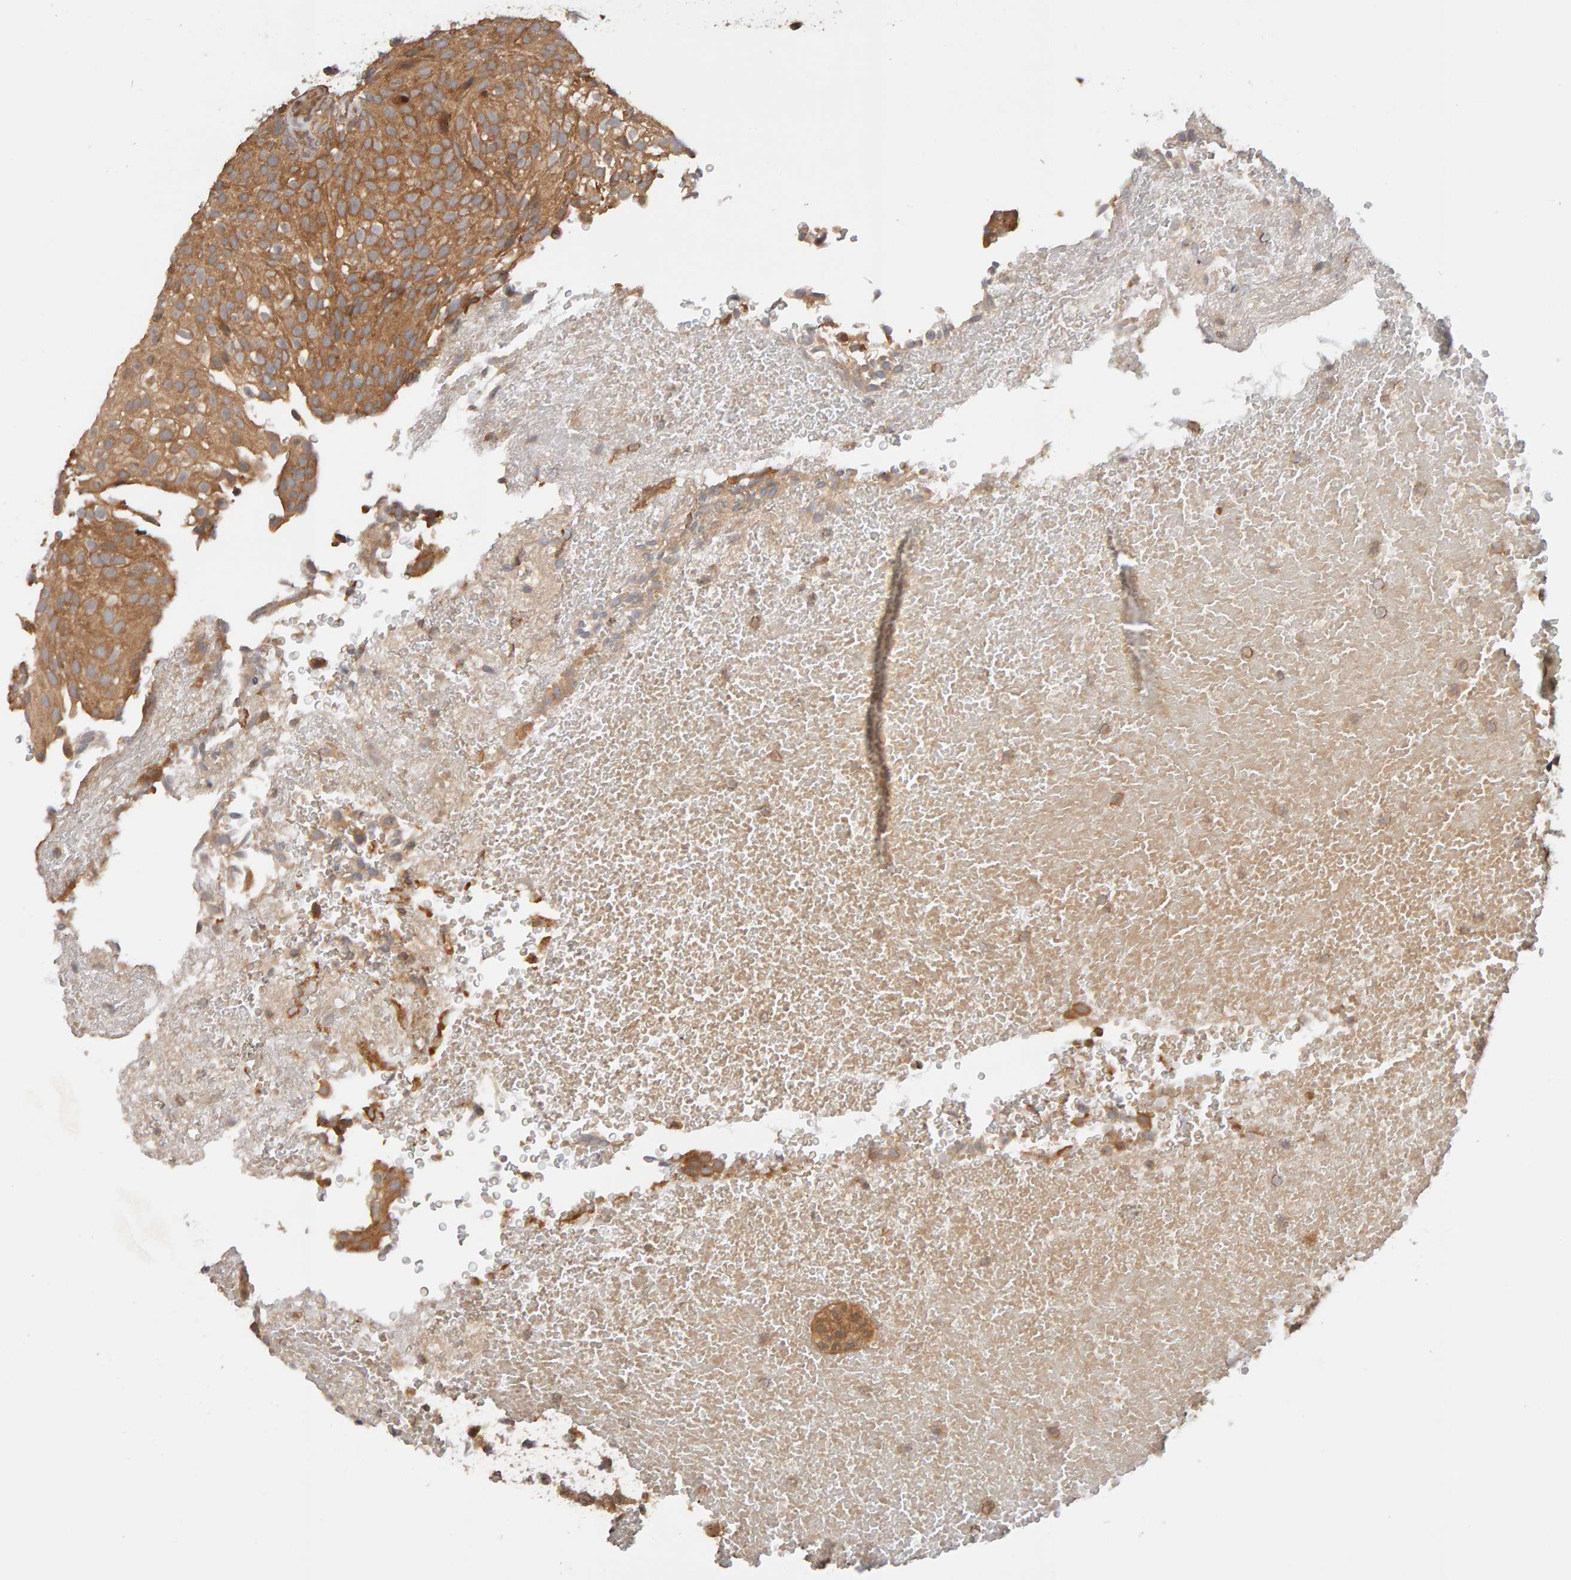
{"staining": {"intensity": "moderate", "quantity": ">75%", "location": "cytoplasmic/membranous"}, "tissue": "urothelial cancer", "cell_type": "Tumor cells", "image_type": "cancer", "snomed": [{"axis": "morphology", "description": "Urothelial carcinoma, Low grade"}, {"axis": "topography", "description": "Urinary bladder"}], "caption": "Immunohistochemistry (IHC) (DAB (3,3'-diaminobenzidine)) staining of human low-grade urothelial carcinoma reveals moderate cytoplasmic/membranous protein positivity in approximately >75% of tumor cells. Immunohistochemistry (IHC) stains the protein in brown and the nuclei are stained blue.", "gene": "DNAJC7", "patient": {"sex": "male", "age": 78}}